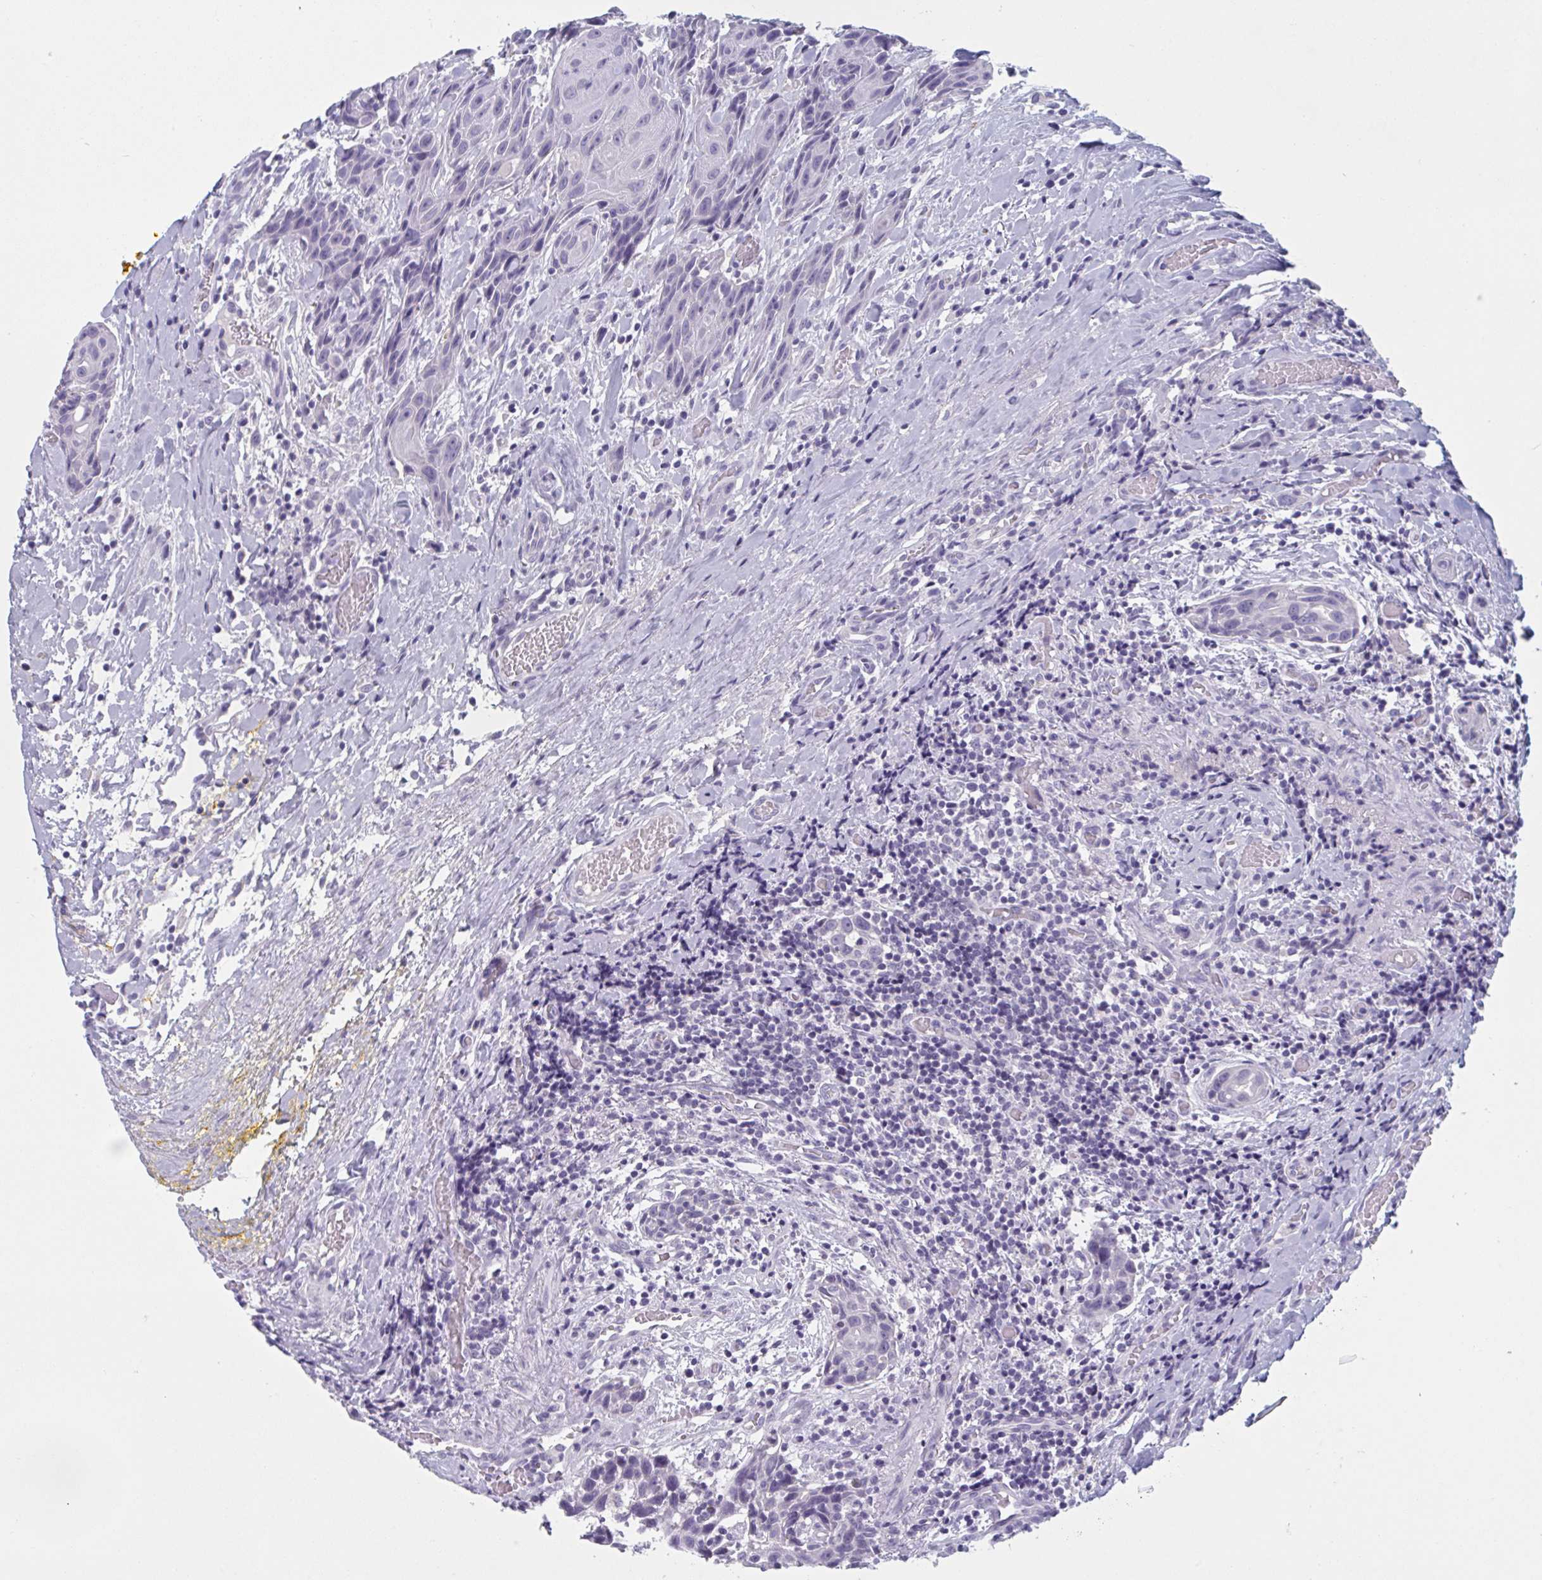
{"staining": {"intensity": "negative", "quantity": "none", "location": "none"}, "tissue": "head and neck cancer", "cell_type": "Tumor cells", "image_type": "cancer", "snomed": [{"axis": "morphology", "description": "Squamous cell carcinoma, NOS"}, {"axis": "topography", "description": "Oral tissue"}, {"axis": "topography", "description": "Head-Neck"}], "caption": "Tumor cells show no significant protein expression in squamous cell carcinoma (head and neck).", "gene": "NDUFC2", "patient": {"sex": "male", "age": 49}}